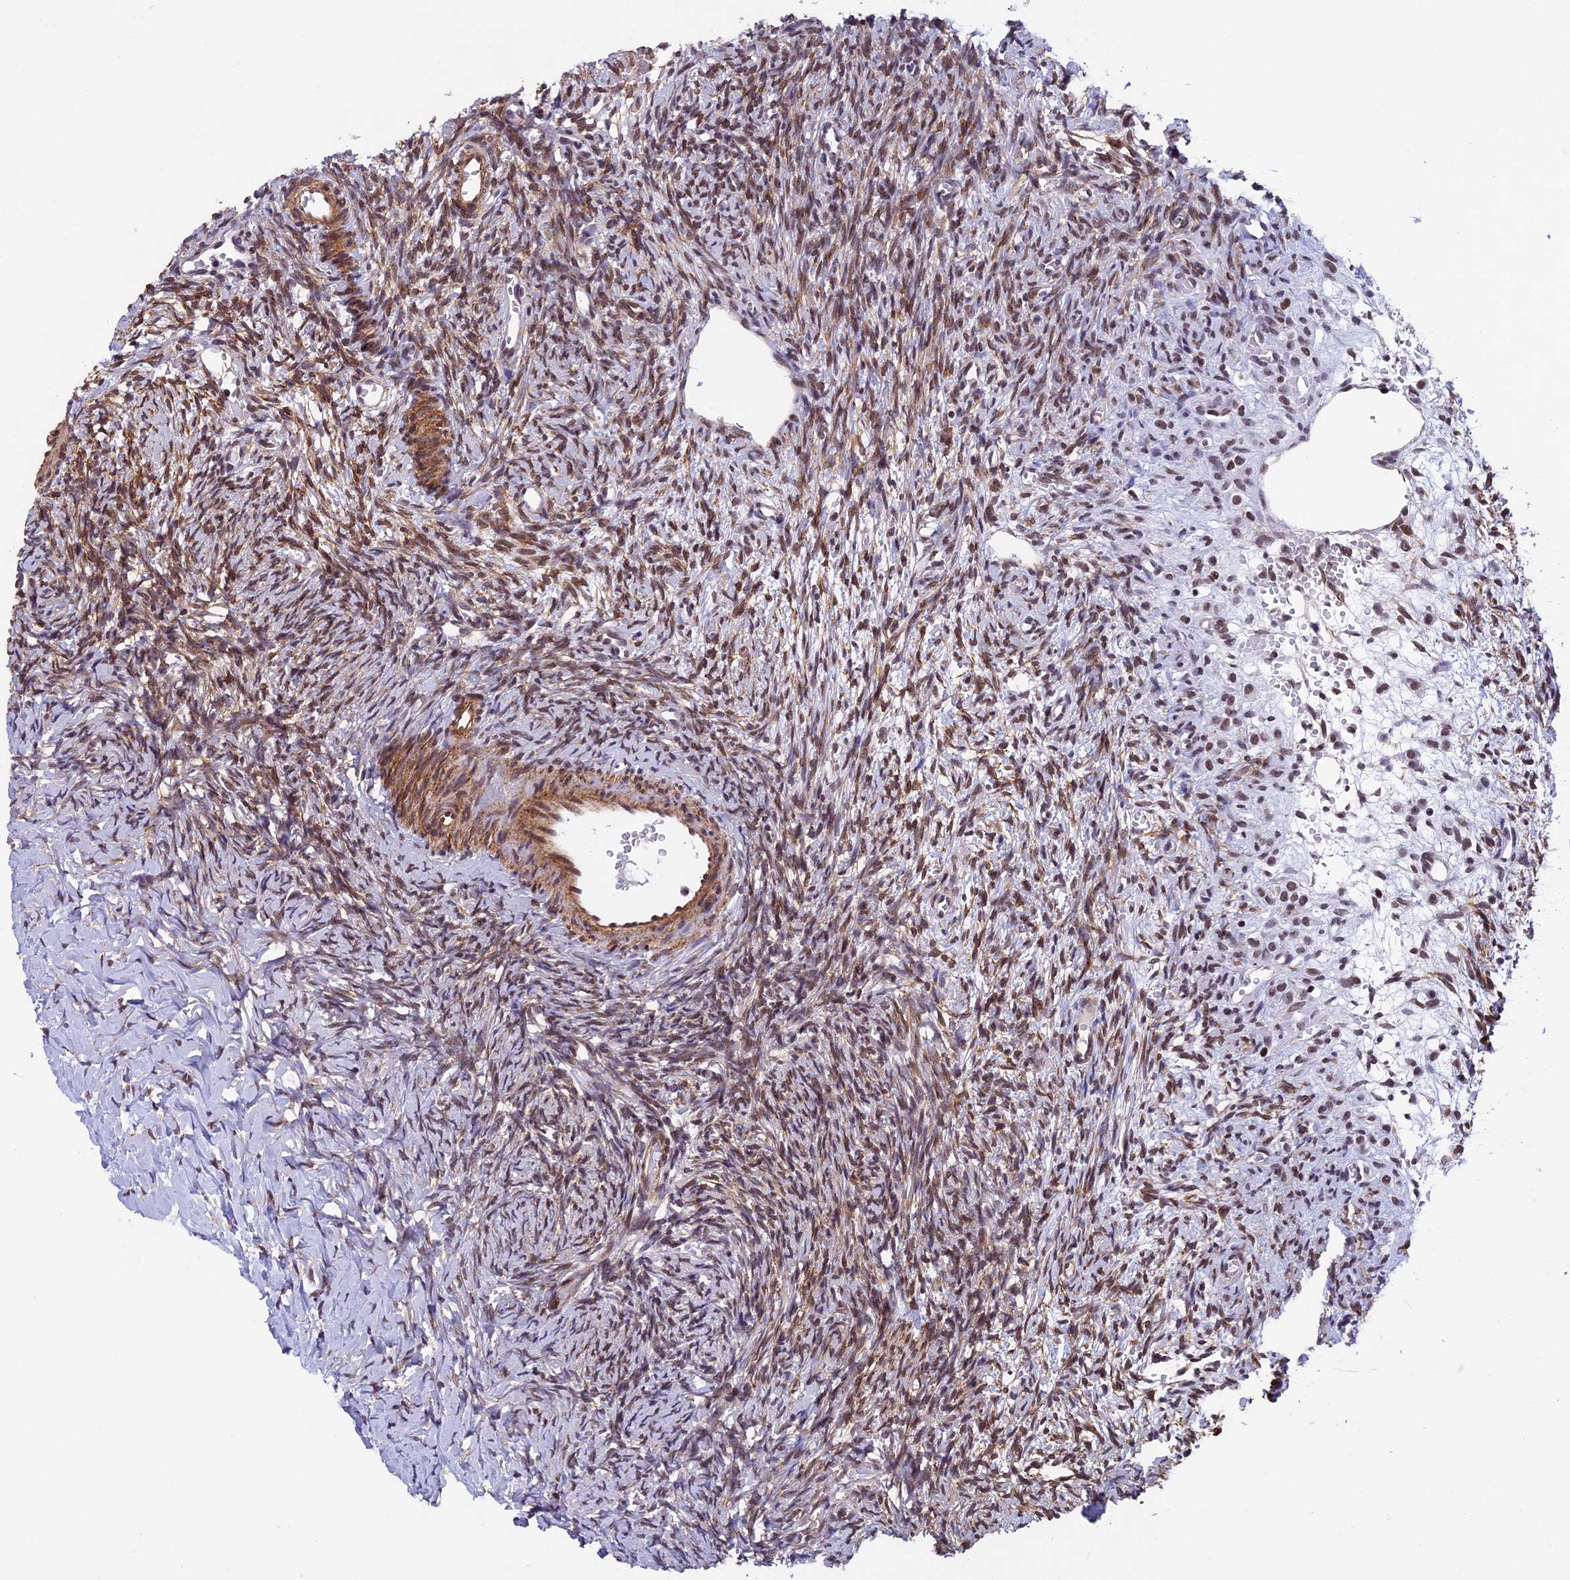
{"staining": {"intensity": "moderate", "quantity": ">75%", "location": "nuclear"}, "tissue": "ovary", "cell_type": "Ovarian stroma cells", "image_type": "normal", "snomed": [{"axis": "morphology", "description": "Normal tissue, NOS"}, {"axis": "topography", "description": "Ovary"}], "caption": "Brown immunohistochemical staining in benign human ovary shows moderate nuclear positivity in approximately >75% of ovarian stroma cells.", "gene": "NIPBL", "patient": {"sex": "female", "age": 39}}